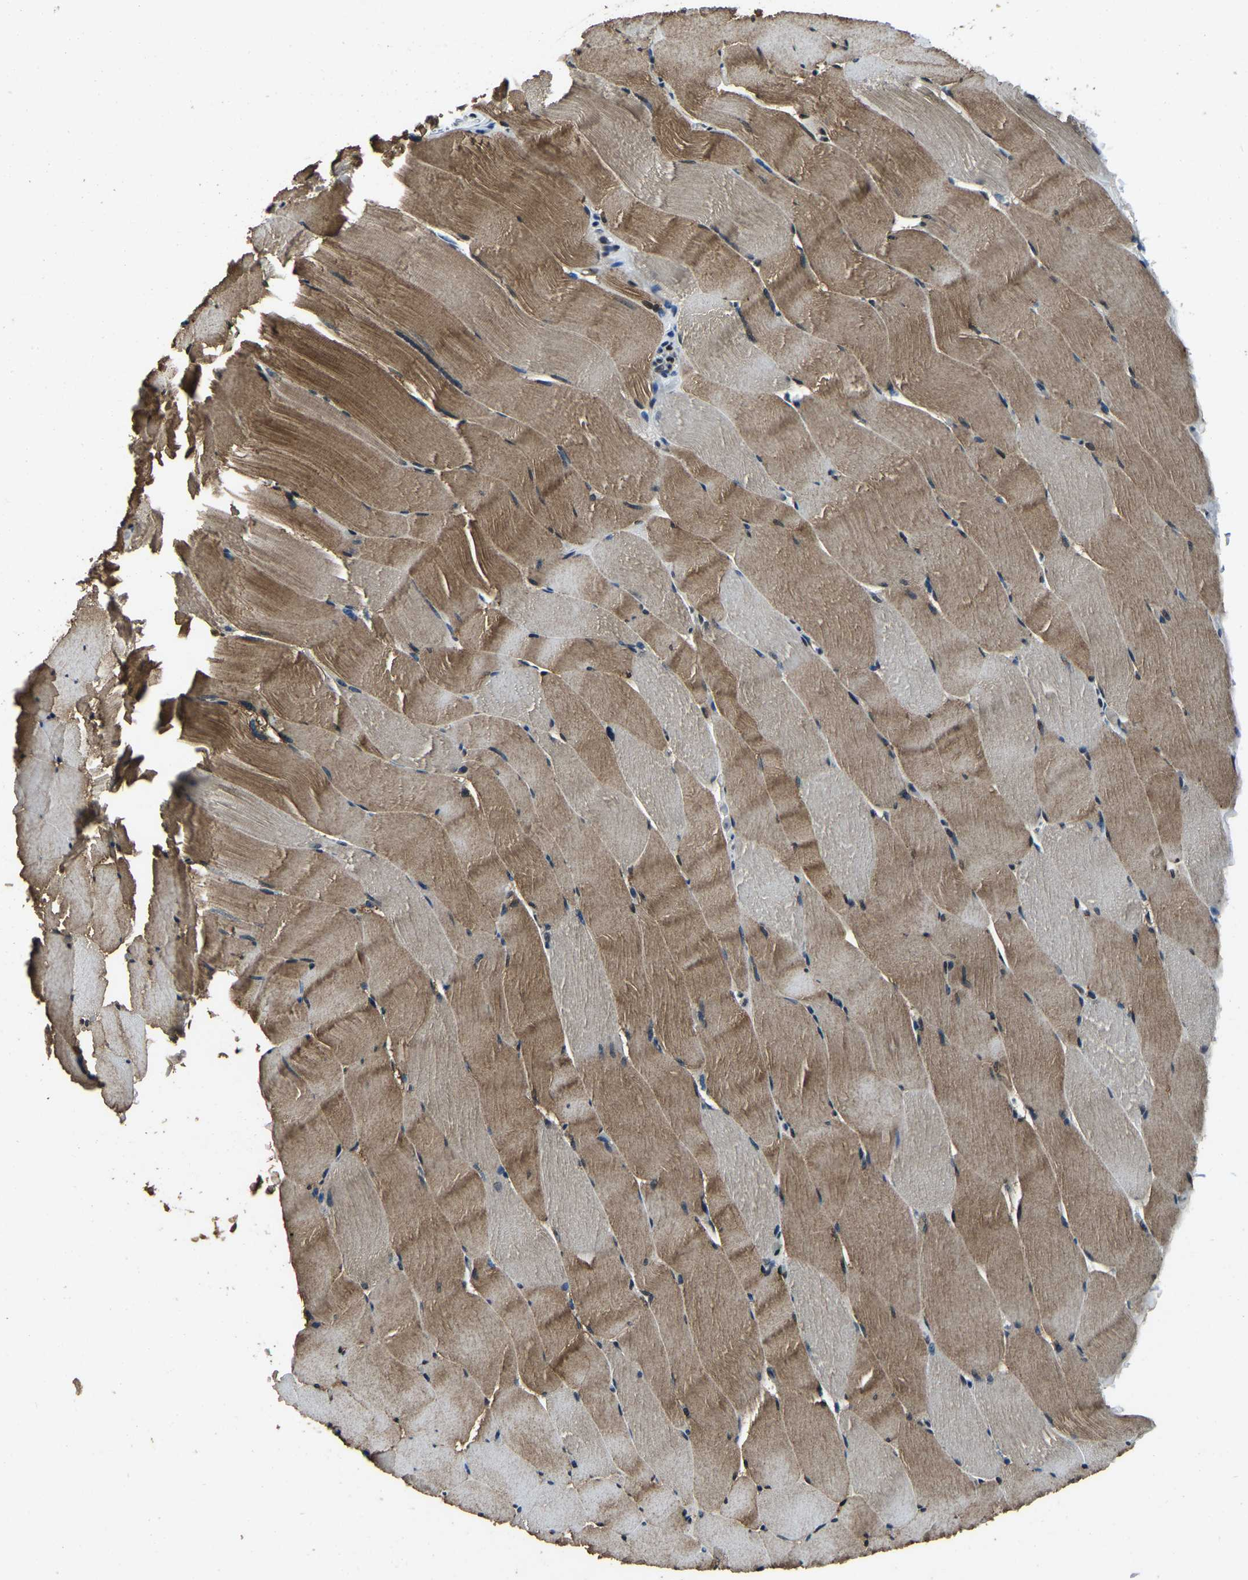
{"staining": {"intensity": "moderate", "quantity": "25%-75%", "location": "cytoplasmic/membranous"}, "tissue": "skeletal muscle", "cell_type": "Myocytes", "image_type": "normal", "snomed": [{"axis": "morphology", "description": "Normal tissue, NOS"}, {"axis": "topography", "description": "Skeletal muscle"}], "caption": "Immunohistochemical staining of unremarkable human skeletal muscle reveals medium levels of moderate cytoplasmic/membranous expression in about 25%-75% of myocytes. (Stains: DAB (3,3'-diaminobenzidine) in brown, nuclei in blue, Microscopy: brightfield microscopy at high magnification).", "gene": "ANKIB1", "patient": {"sex": "male", "age": 62}}